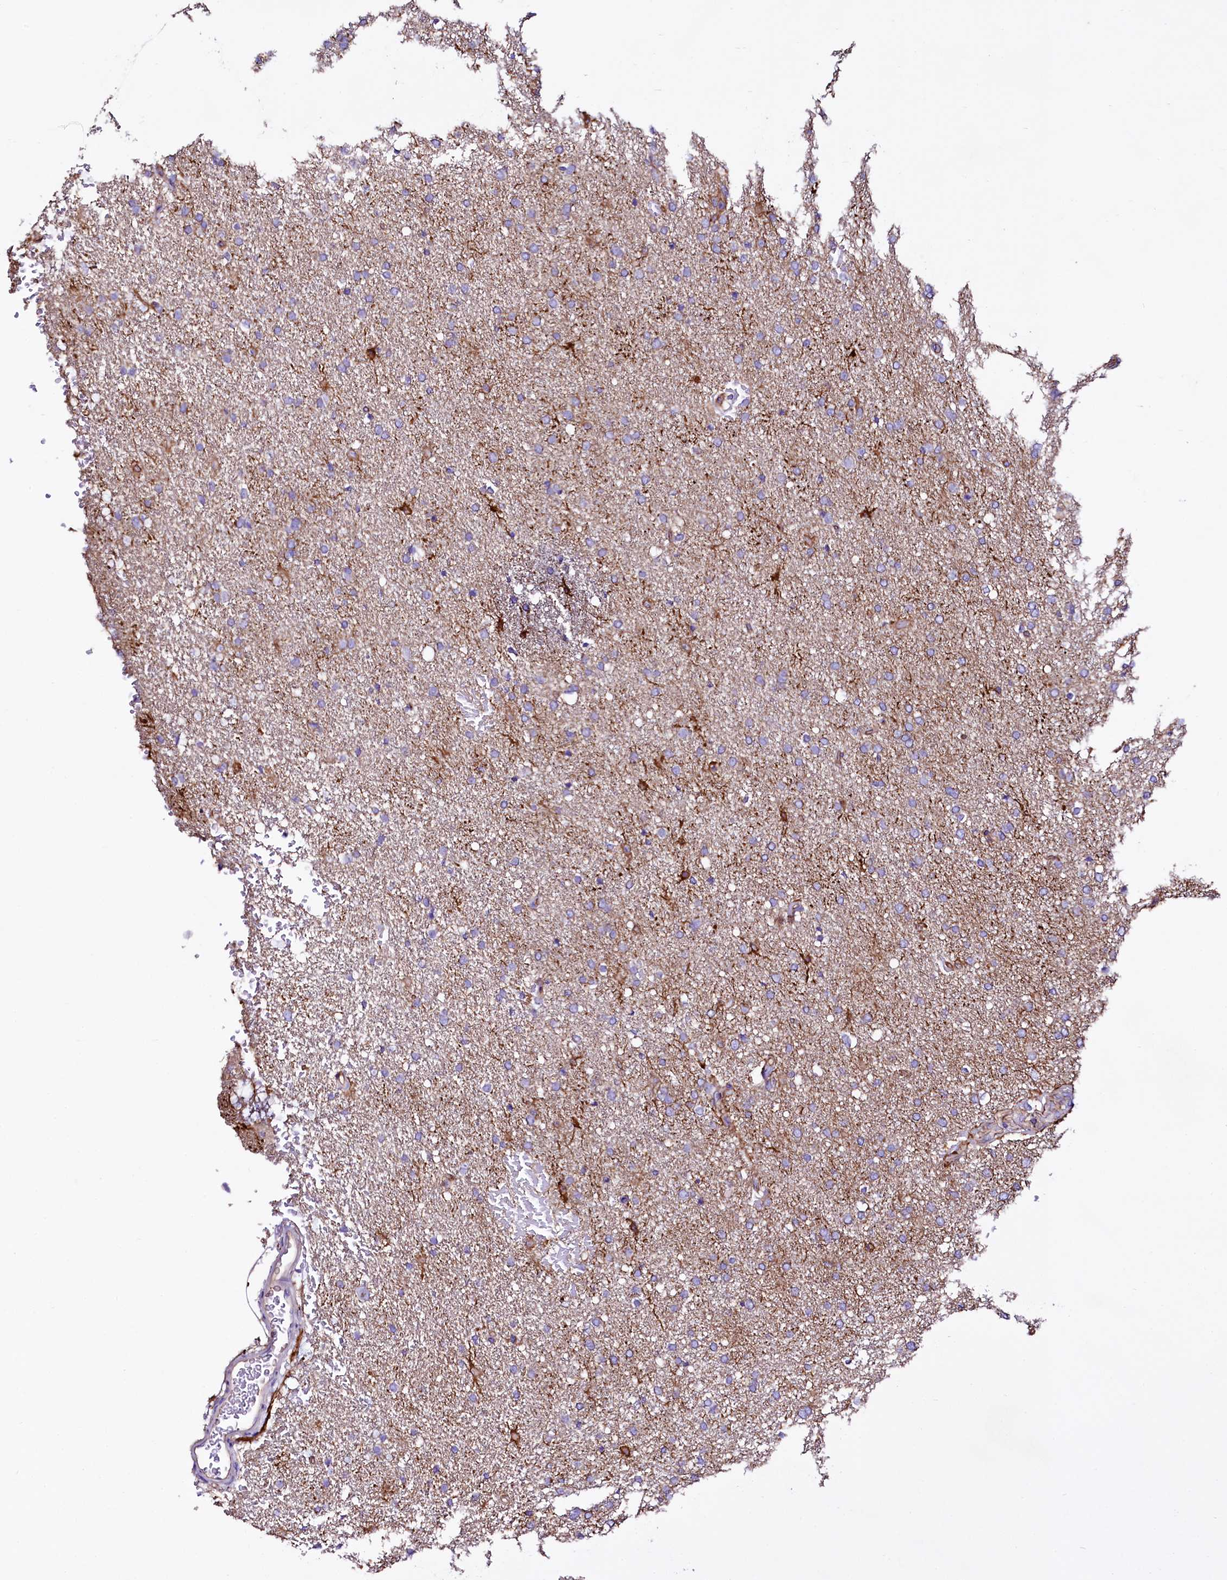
{"staining": {"intensity": "negative", "quantity": "none", "location": "none"}, "tissue": "glioma", "cell_type": "Tumor cells", "image_type": "cancer", "snomed": [{"axis": "morphology", "description": "Glioma, malignant, High grade"}, {"axis": "topography", "description": "Brain"}], "caption": "IHC histopathology image of neoplastic tissue: malignant glioma (high-grade) stained with DAB displays no significant protein staining in tumor cells. (Stains: DAB immunohistochemistry with hematoxylin counter stain, Microscopy: brightfield microscopy at high magnification).", "gene": "SLF1", "patient": {"sex": "male", "age": 72}}